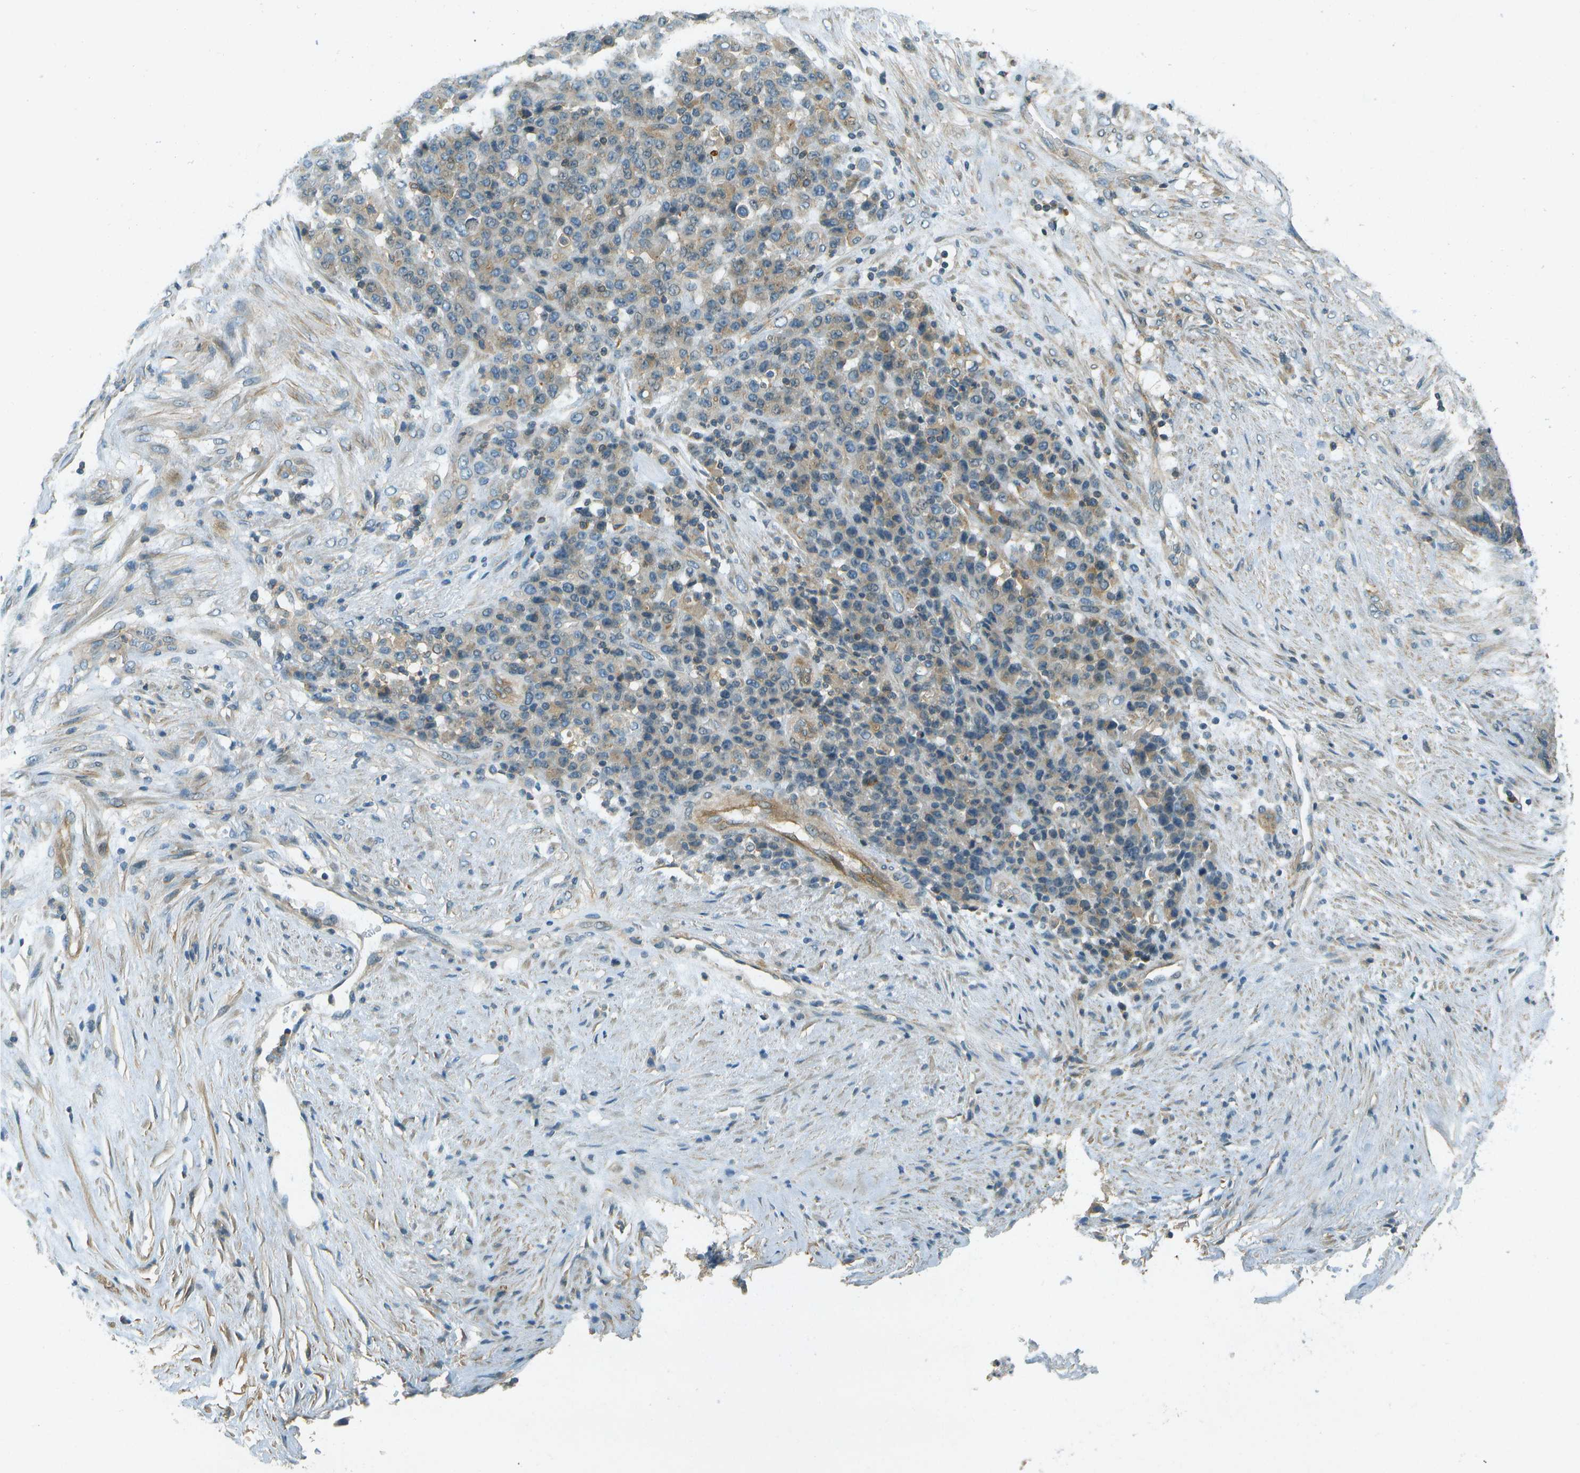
{"staining": {"intensity": "weak", "quantity": ">75%", "location": "cytoplasmic/membranous"}, "tissue": "stomach cancer", "cell_type": "Tumor cells", "image_type": "cancer", "snomed": [{"axis": "morphology", "description": "Adenocarcinoma, NOS"}, {"axis": "topography", "description": "Stomach"}], "caption": "Protein expression analysis of human adenocarcinoma (stomach) reveals weak cytoplasmic/membranous staining in about >75% of tumor cells.", "gene": "NUDT4", "patient": {"sex": "female", "age": 73}}